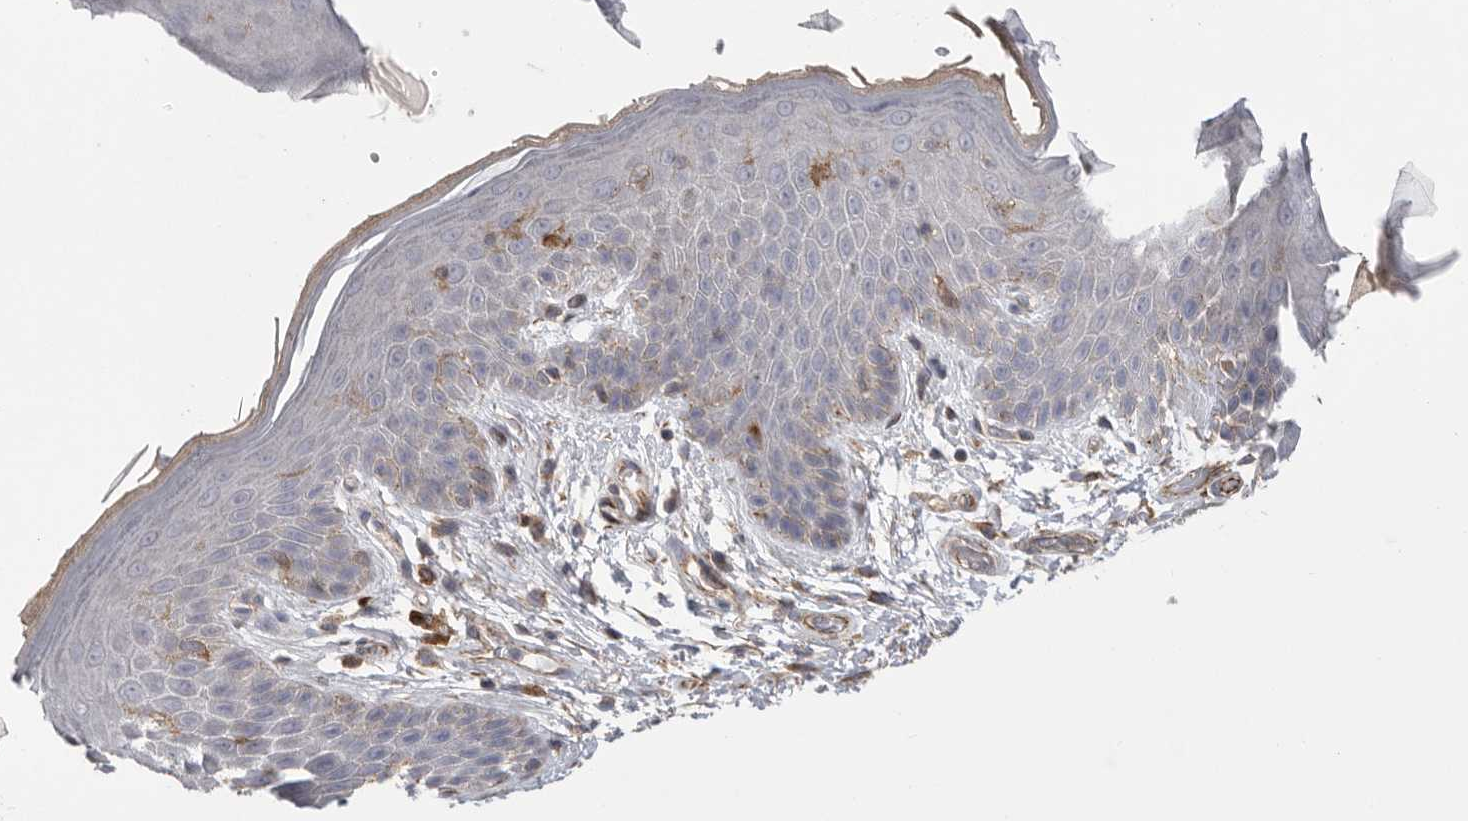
{"staining": {"intensity": "negative", "quantity": "none", "location": "none"}, "tissue": "skin", "cell_type": "Epidermal cells", "image_type": "normal", "snomed": [{"axis": "morphology", "description": "Normal tissue, NOS"}, {"axis": "topography", "description": "Anal"}], "caption": "Immunohistochemistry micrograph of benign skin stained for a protein (brown), which reveals no expression in epidermal cells.", "gene": "SIGLEC10", "patient": {"sex": "male", "age": 74}}